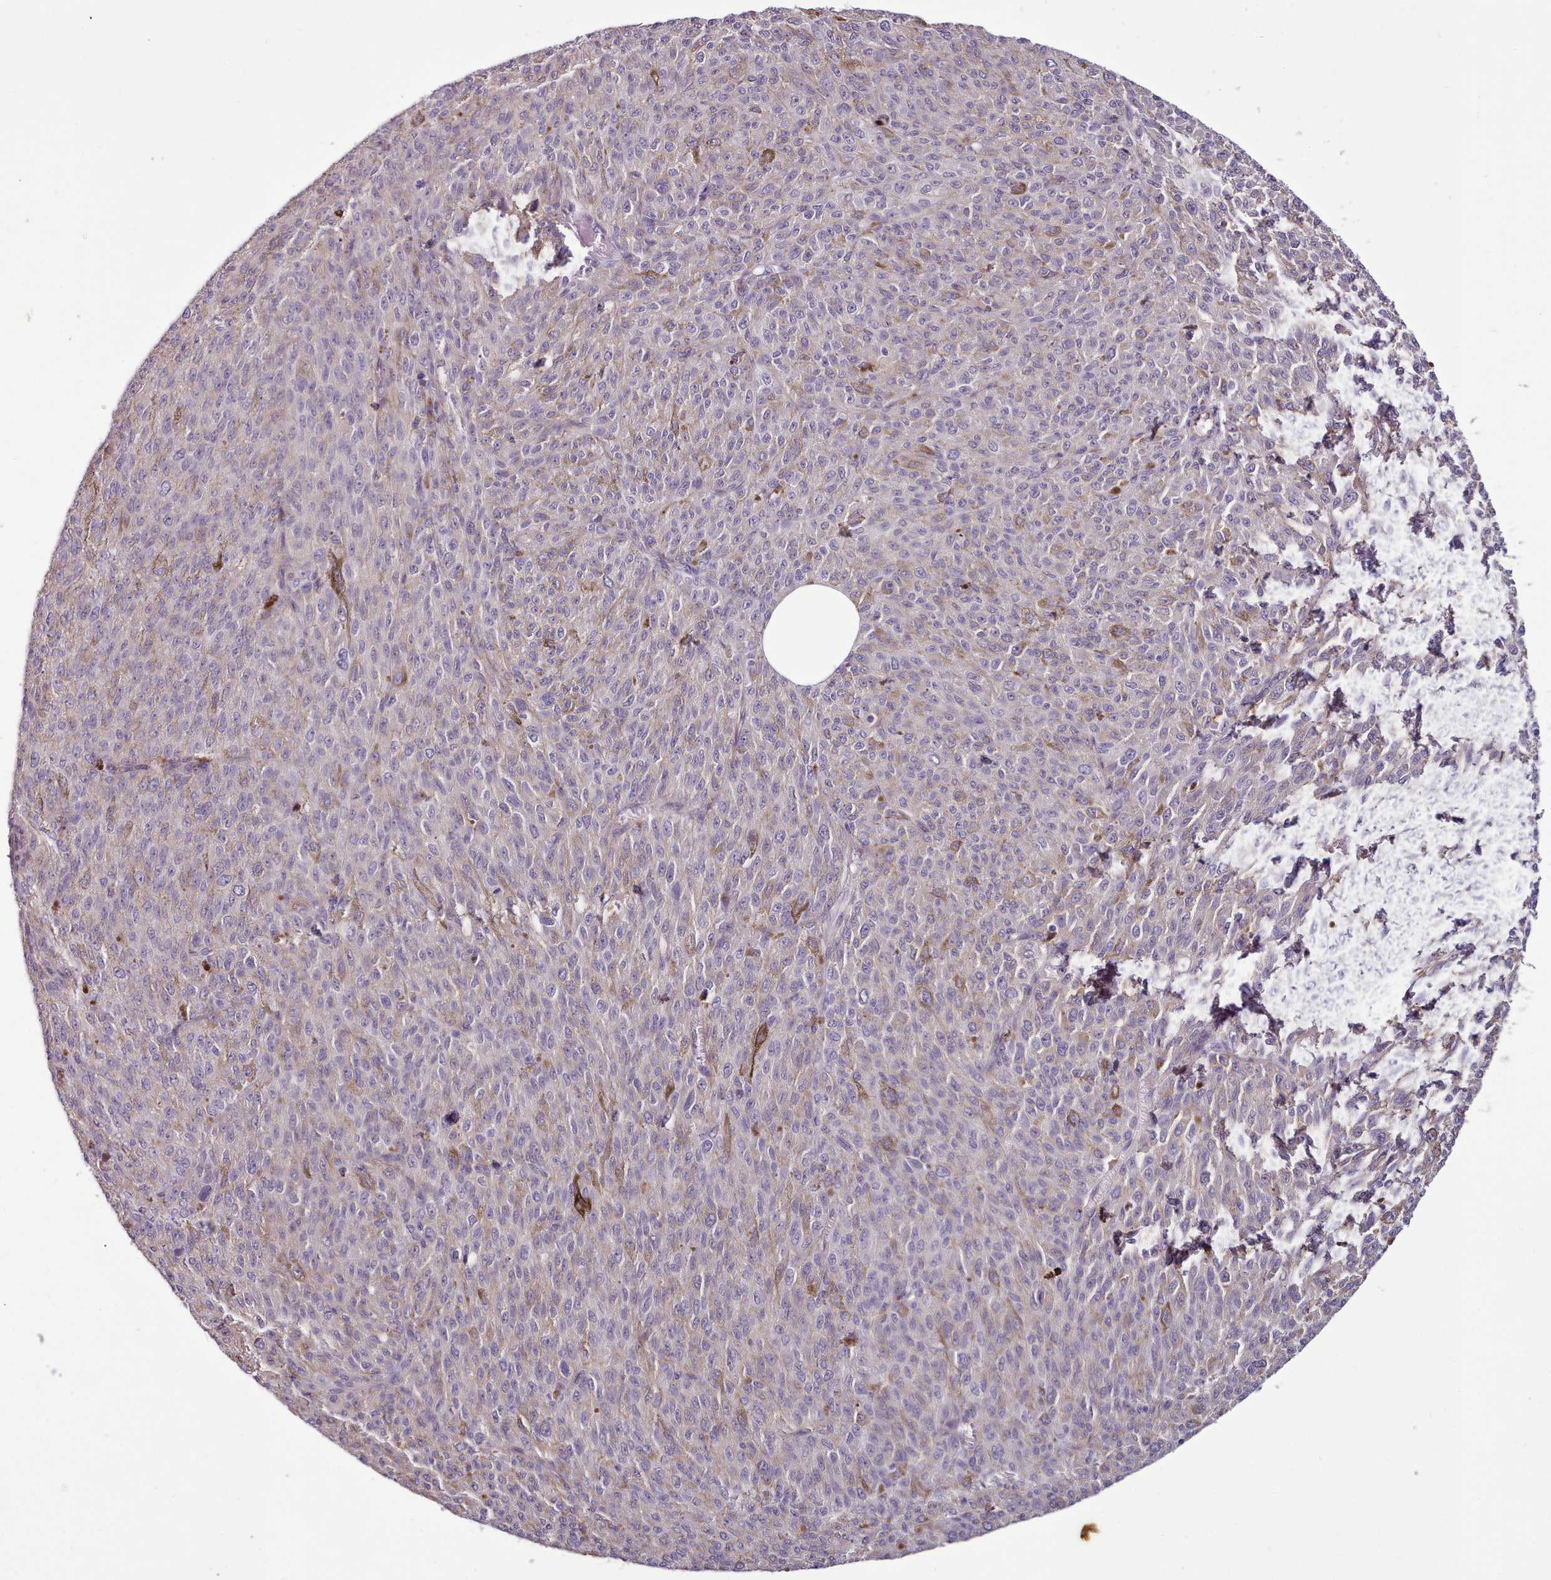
{"staining": {"intensity": "weak", "quantity": "<25%", "location": "cytoplasmic/membranous"}, "tissue": "melanoma", "cell_type": "Tumor cells", "image_type": "cancer", "snomed": [{"axis": "morphology", "description": "Malignant melanoma, NOS"}, {"axis": "topography", "description": "Skin"}], "caption": "Protein analysis of melanoma displays no significant staining in tumor cells.", "gene": "PLD4", "patient": {"sex": "female", "age": 52}}